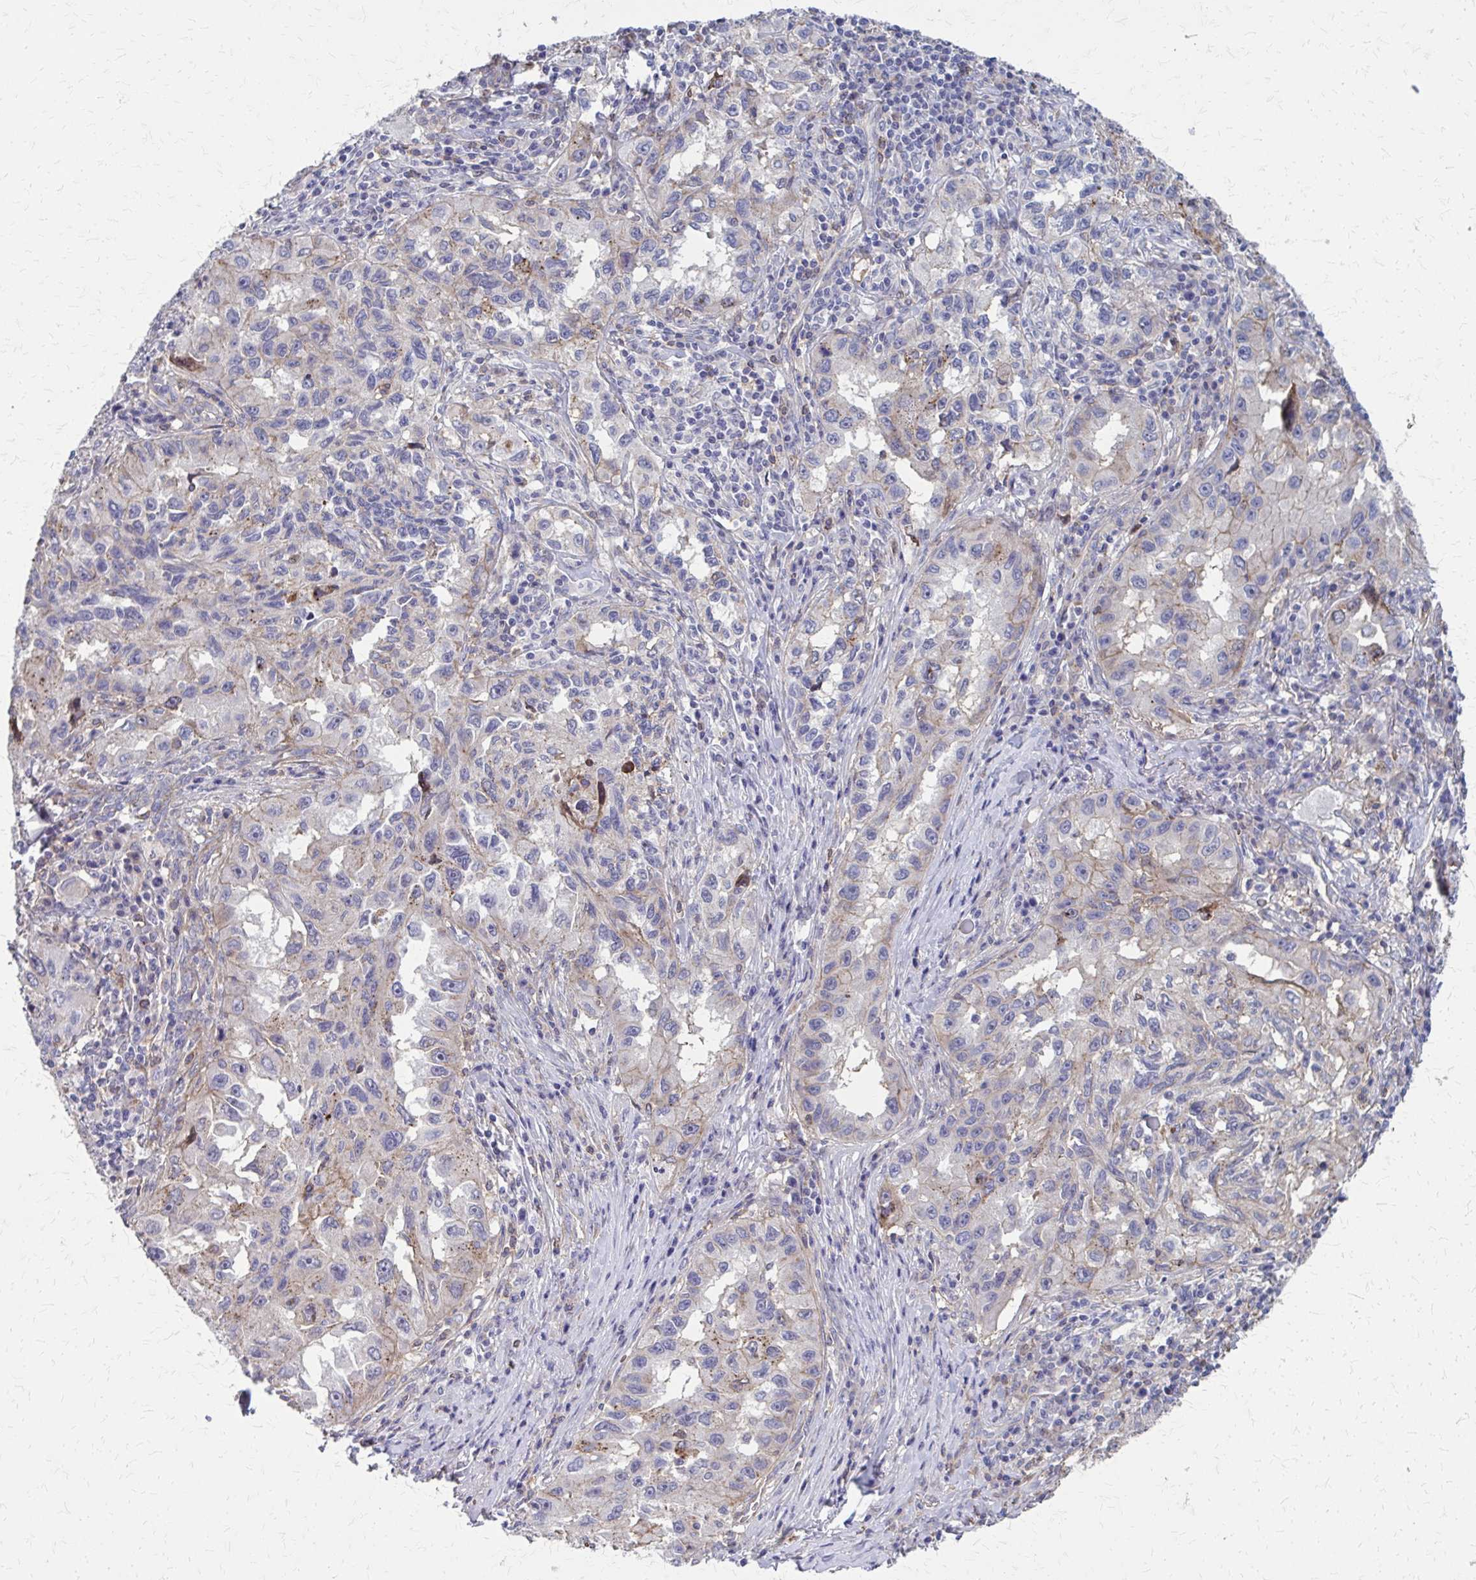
{"staining": {"intensity": "negative", "quantity": "none", "location": "none"}, "tissue": "lung cancer", "cell_type": "Tumor cells", "image_type": "cancer", "snomed": [{"axis": "morphology", "description": "Adenocarcinoma, NOS"}, {"axis": "topography", "description": "Lung"}], "caption": "Immunohistochemistry photomicrograph of neoplastic tissue: lung cancer (adenocarcinoma) stained with DAB (3,3'-diaminobenzidine) displays no significant protein staining in tumor cells. The staining is performed using DAB (3,3'-diaminobenzidine) brown chromogen with nuclei counter-stained in using hematoxylin.", "gene": "MMP14", "patient": {"sex": "female", "age": 73}}